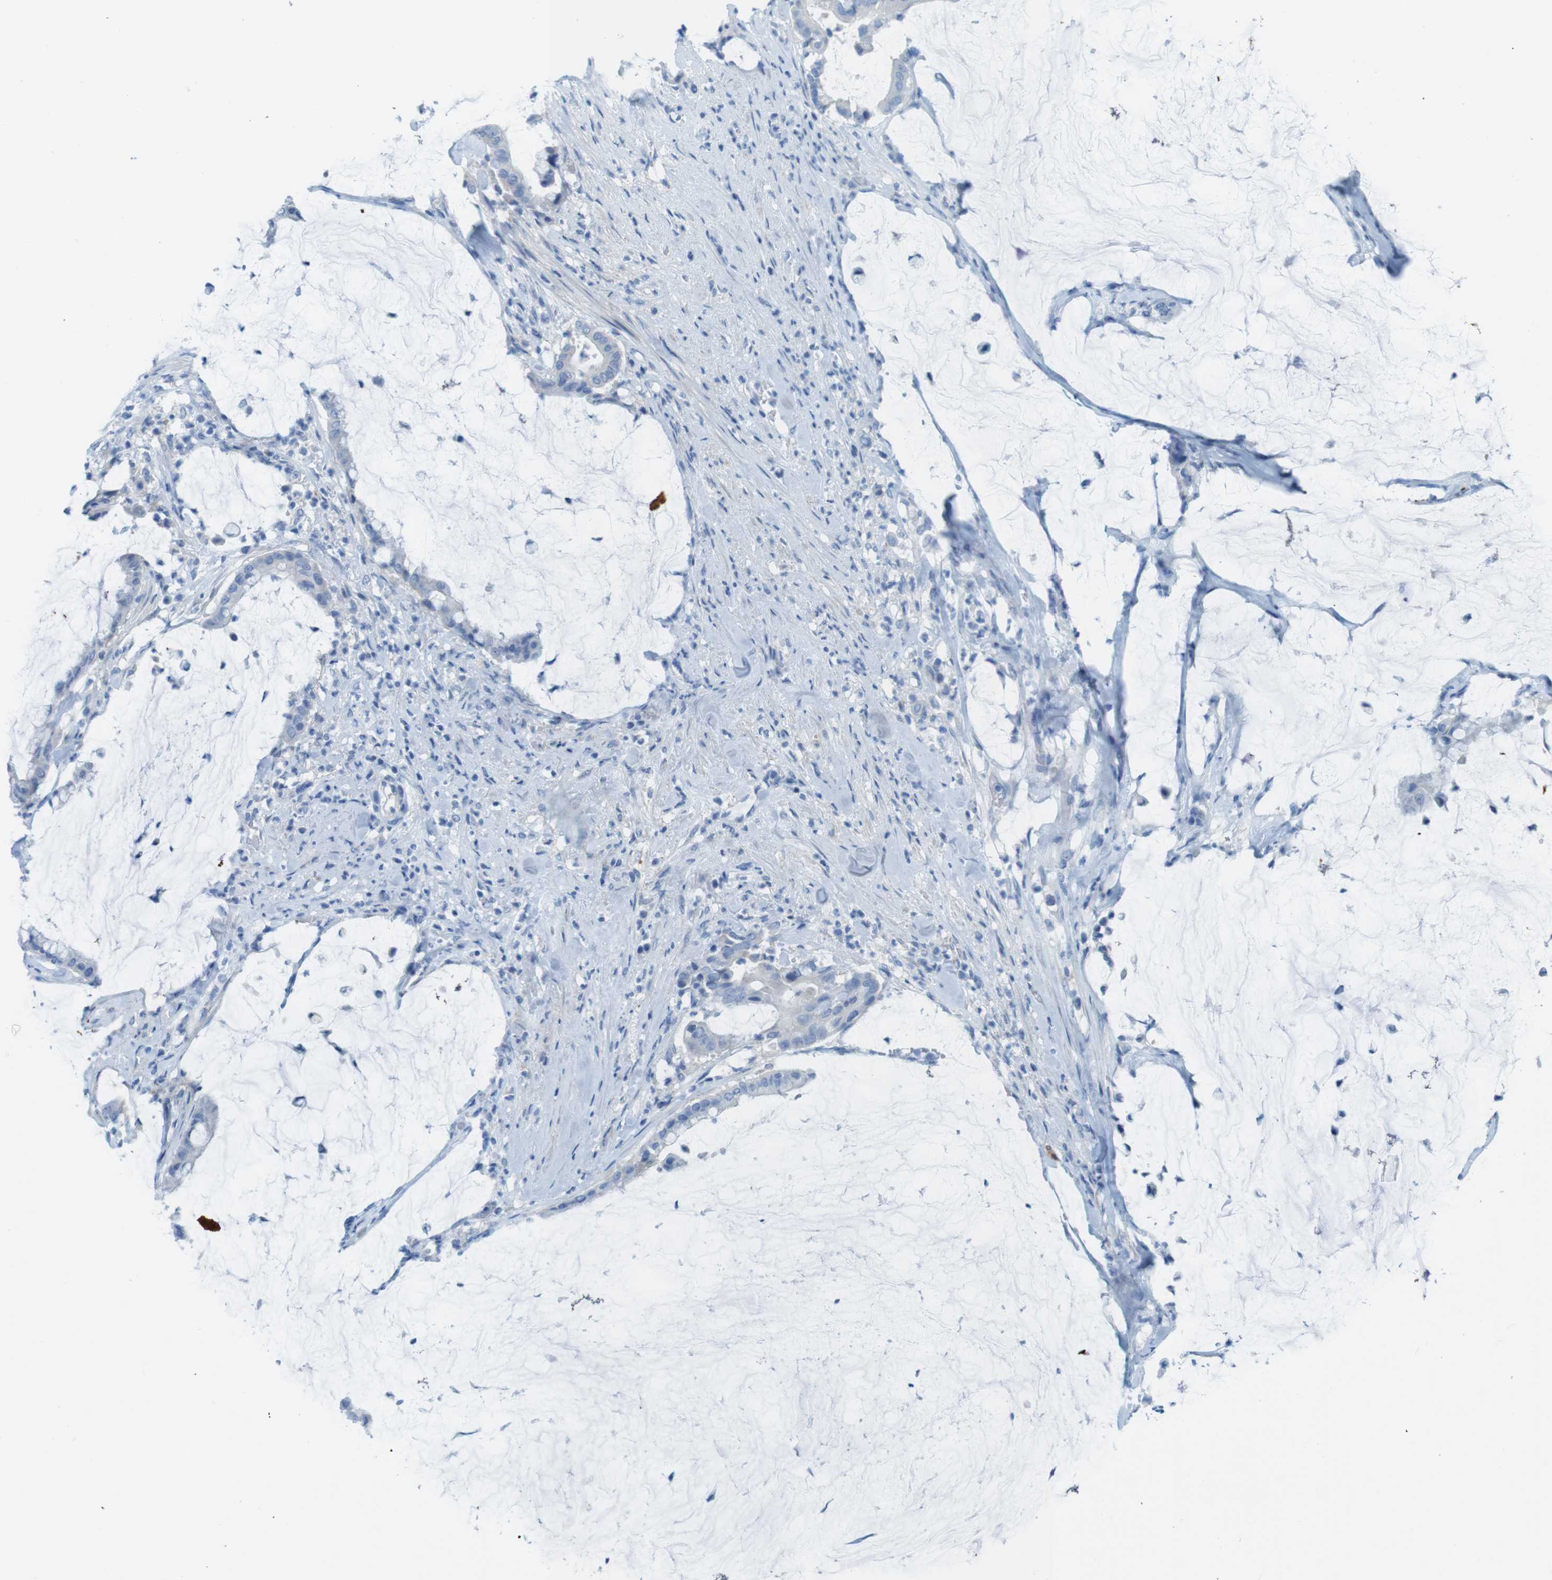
{"staining": {"intensity": "negative", "quantity": "none", "location": "none"}, "tissue": "pancreatic cancer", "cell_type": "Tumor cells", "image_type": "cancer", "snomed": [{"axis": "morphology", "description": "Adenocarcinoma, NOS"}, {"axis": "topography", "description": "Pancreas"}], "caption": "High power microscopy micrograph of an immunohistochemistry image of pancreatic cancer, revealing no significant expression in tumor cells. The staining is performed using DAB (3,3'-diaminobenzidine) brown chromogen with nuclei counter-stained in using hematoxylin.", "gene": "GAP43", "patient": {"sex": "male", "age": 41}}